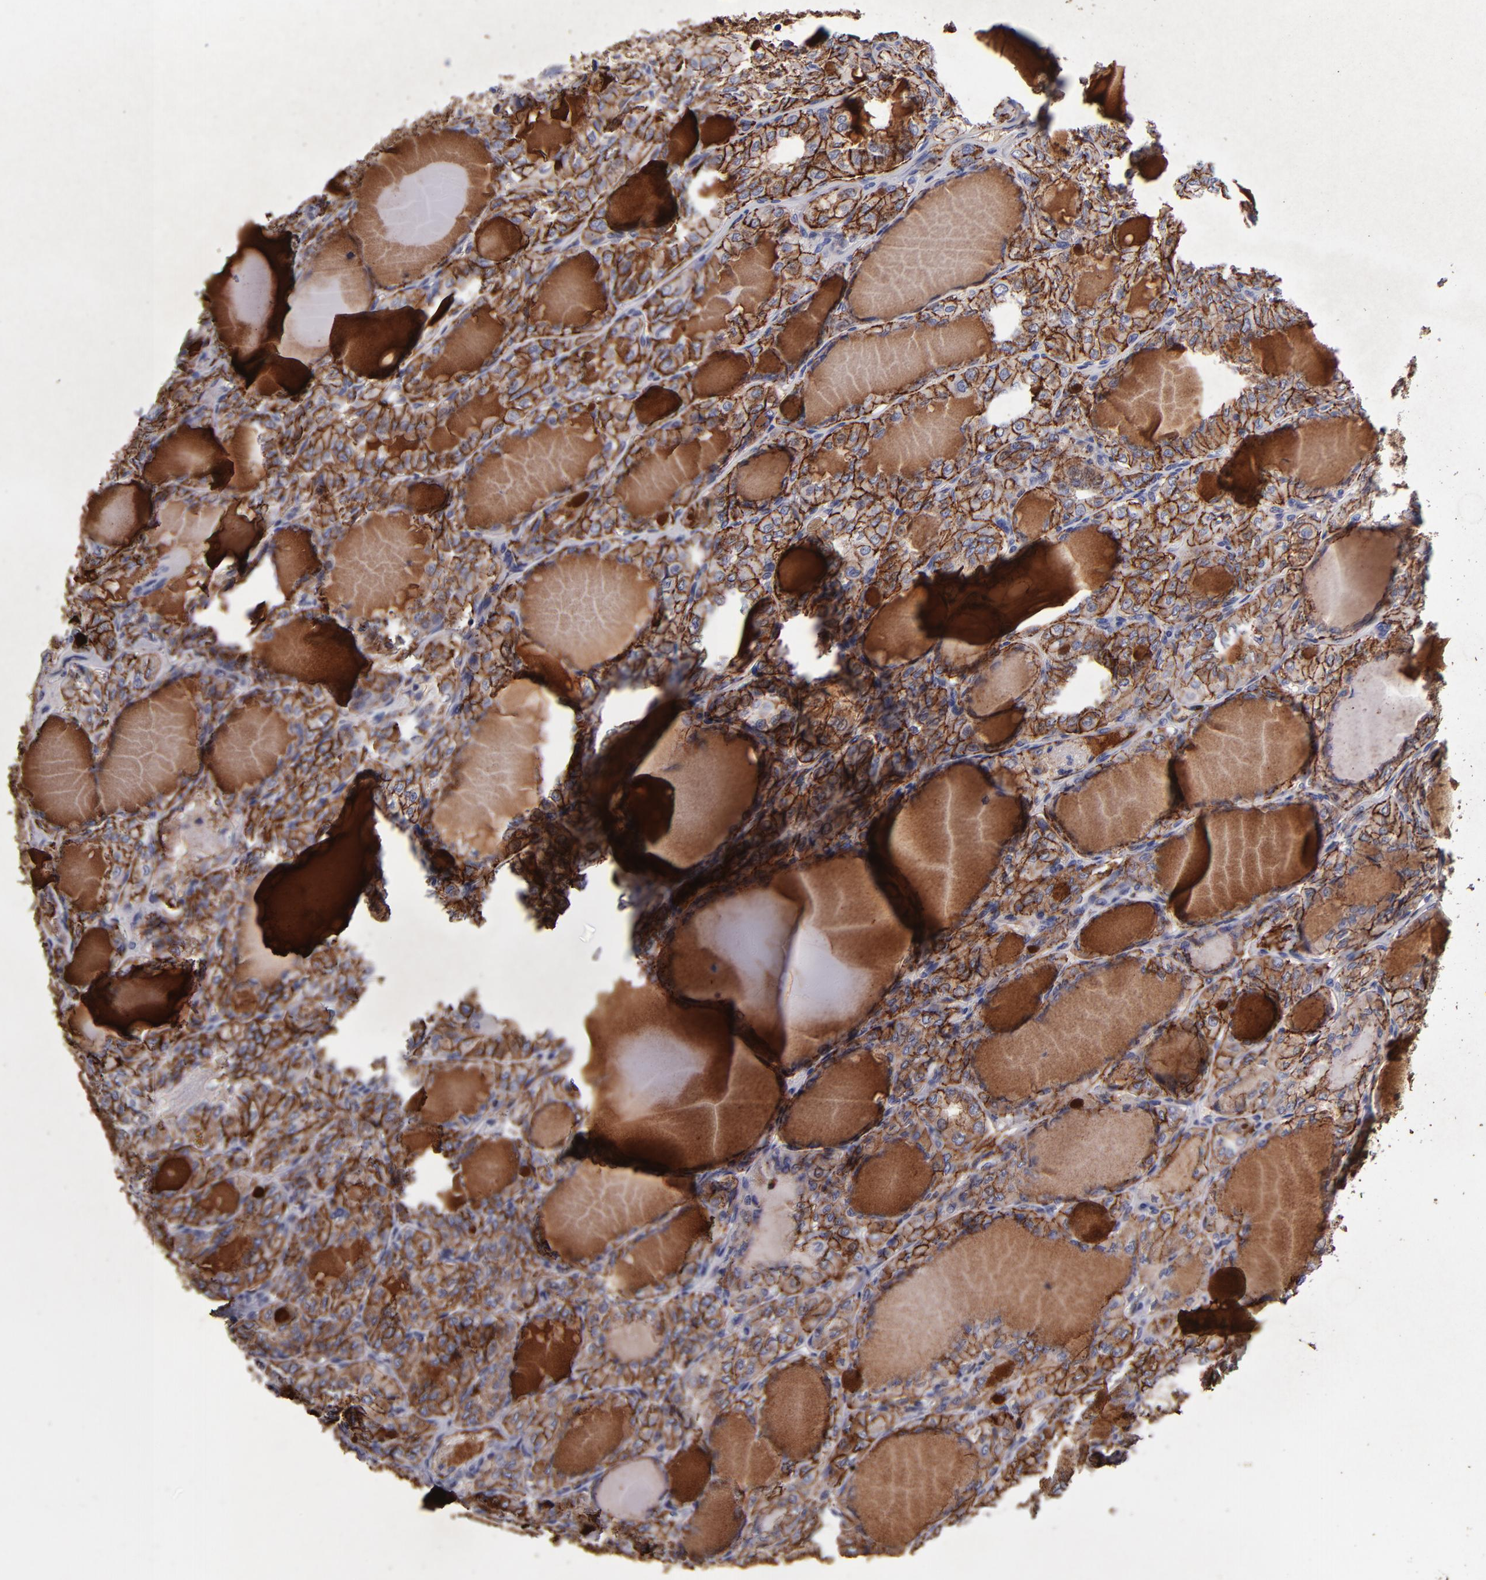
{"staining": {"intensity": "strong", "quantity": ">75%", "location": "cytoplasmic/membranous"}, "tissue": "thyroid cancer", "cell_type": "Tumor cells", "image_type": "cancer", "snomed": [{"axis": "morphology", "description": "Papillary adenocarcinoma, NOS"}, {"axis": "topography", "description": "Thyroid gland"}], "caption": "Immunohistochemistry staining of thyroid cancer (papillary adenocarcinoma), which exhibits high levels of strong cytoplasmic/membranous expression in about >75% of tumor cells indicating strong cytoplasmic/membranous protein expression. The staining was performed using DAB (3,3'-diaminobenzidine) (brown) for protein detection and nuclei were counterstained in hematoxylin (blue).", "gene": "CLDN5", "patient": {"sex": "male", "age": 20}}